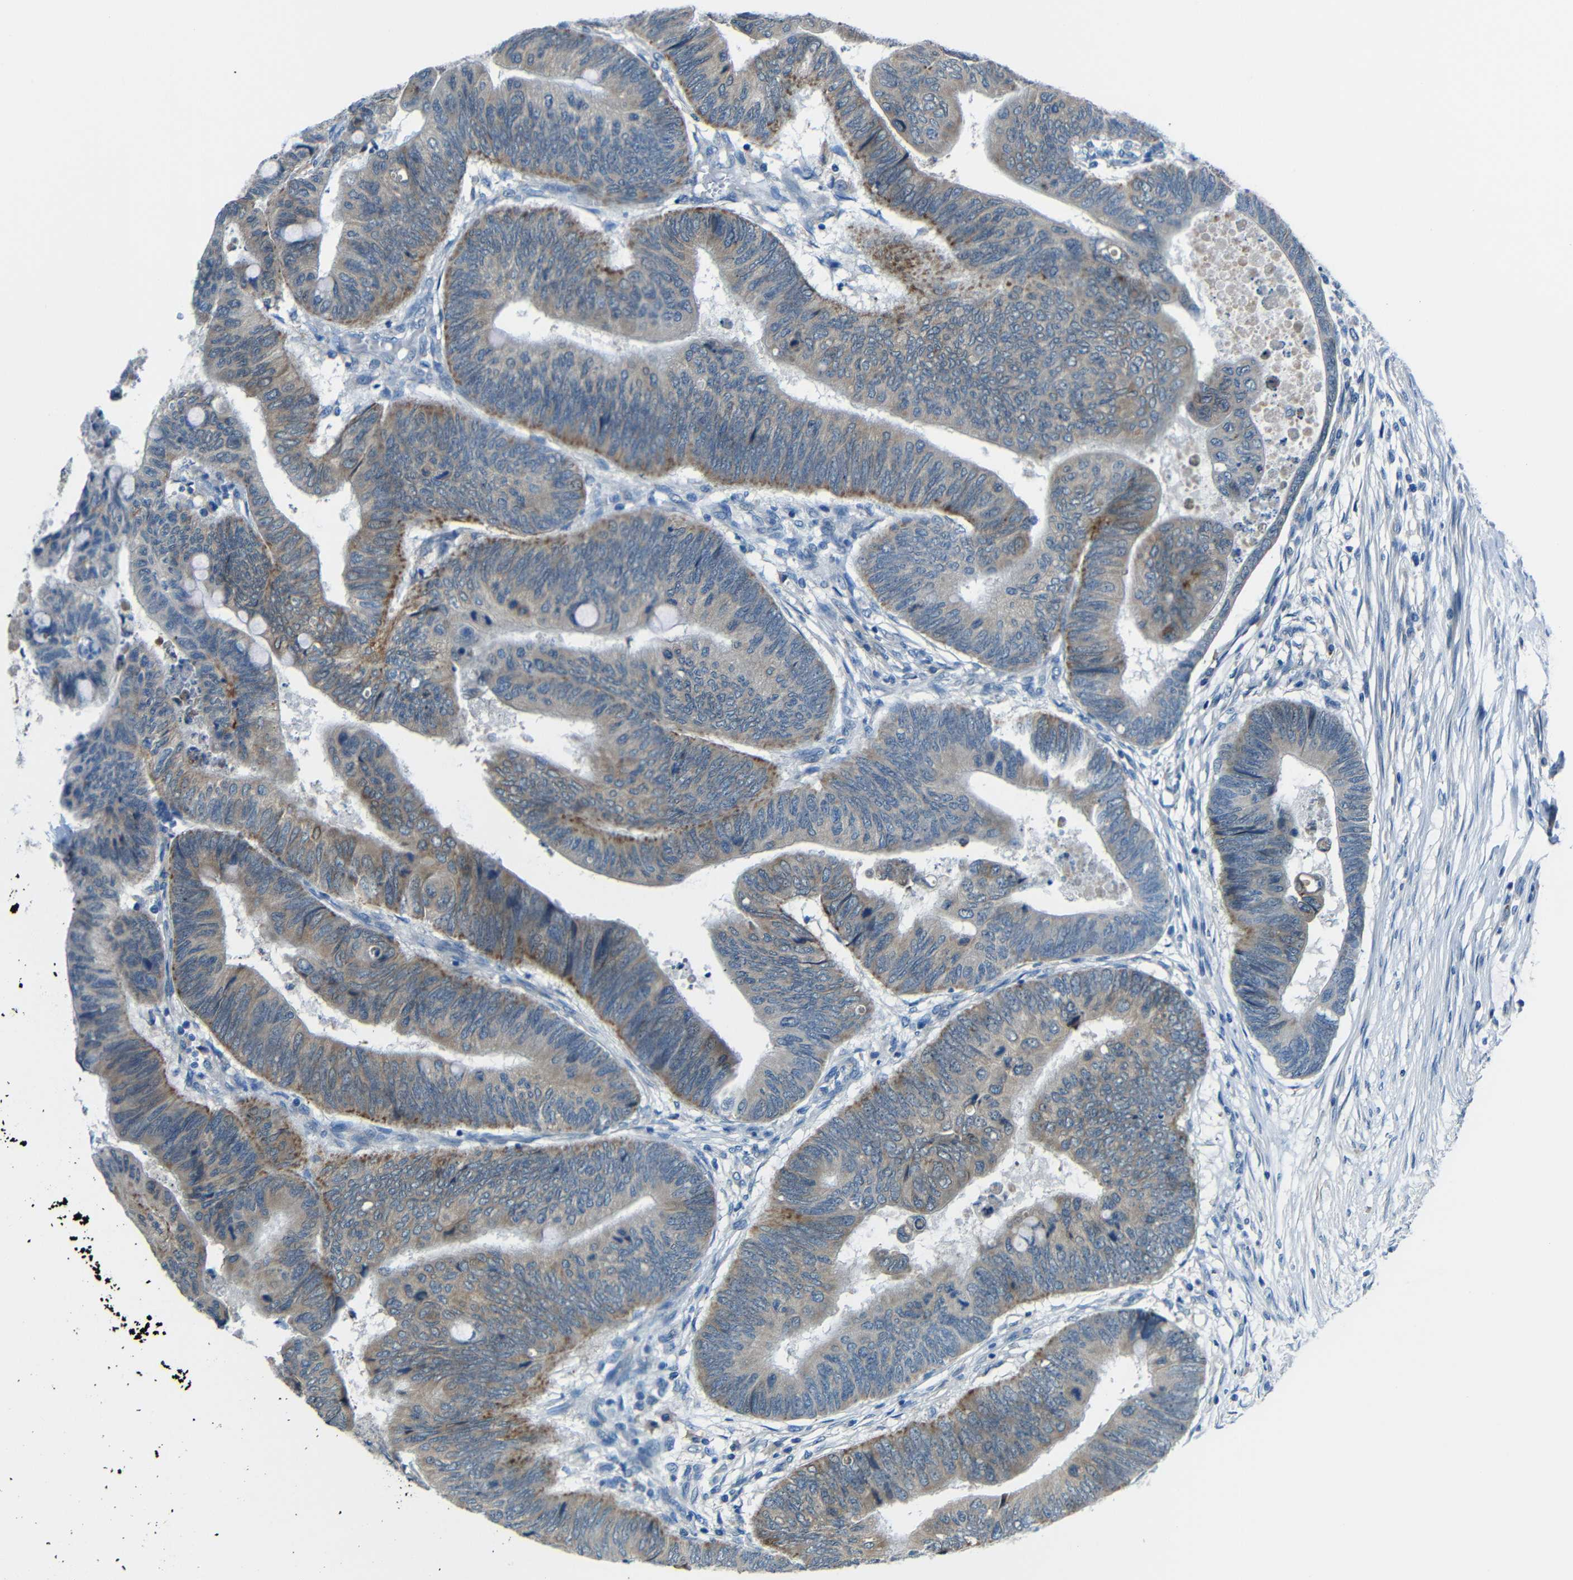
{"staining": {"intensity": "moderate", "quantity": "25%-75%", "location": "cytoplasmic/membranous"}, "tissue": "colorectal cancer", "cell_type": "Tumor cells", "image_type": "cancer", "snomed": [{"axis": "morphology", "description": "Normal tissue, NOS"}, {"axis": "morphology", "description": "Adenocarcinoma, NOS"}, {"axis": "topography", "description": "Rectum"}, {"axis": "topography", "description": "Peripheral nerve tissue"}], "caption": "Colorectal cancer (adenocarcinoma) was stained to show a protein in brown. There is medium levels of moderate cytoplasmic/membranous staining in approximately 25%-75% of tumor cells. The protein is shown in brown color, while the nuclei are stained blue.", "gene": "ANKRD22", "patient": {"sex": "male", "age": 92}}